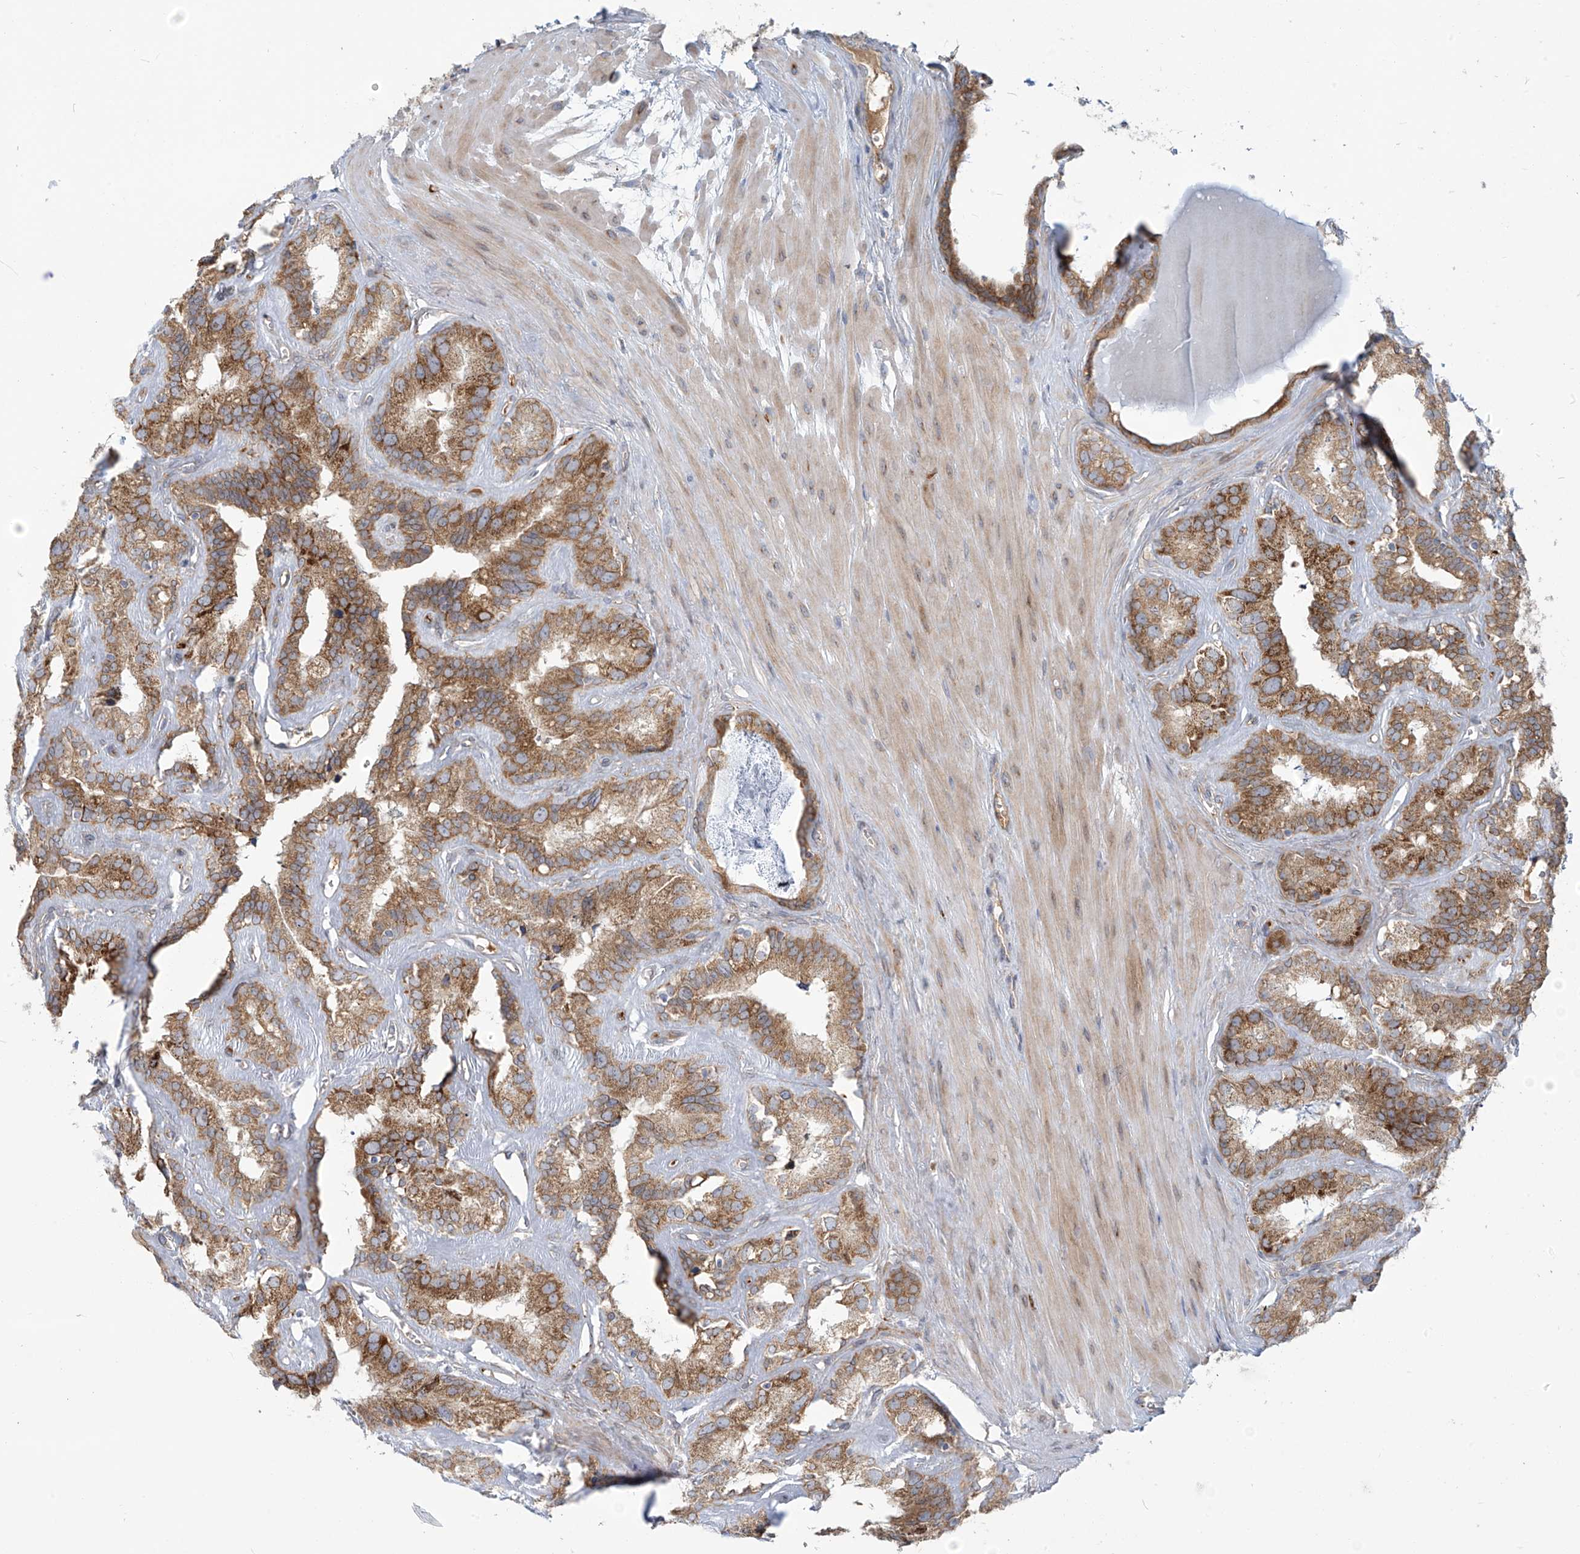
{"staining": {"intensity": "moderate", "quantity": ">75%", "location": "cytoplasmic/membranous"}, "tissue": "seminal vesicle", "cell_type": "Glandular cells", "image_type": "normal", "snomed": [{"axis": "morphology", "description": "Normal tissue, NOS"}, {"axis": "topography", "description": "Prostate"}, {"axis": "topography", "description": "Seminal veicle"}], "caption": "Moderate cytoplasmic/membranous protein expression is identified in about >75% of glandular cells in seminal vesicle. The staining was performed using DAB to visualize the protein expression in brown, while the nuclei were stained in blue with hematoxylin (Magnification: 20x).", "gene": "LZTS3", "patient": {"sex": "male", "age": 59}}